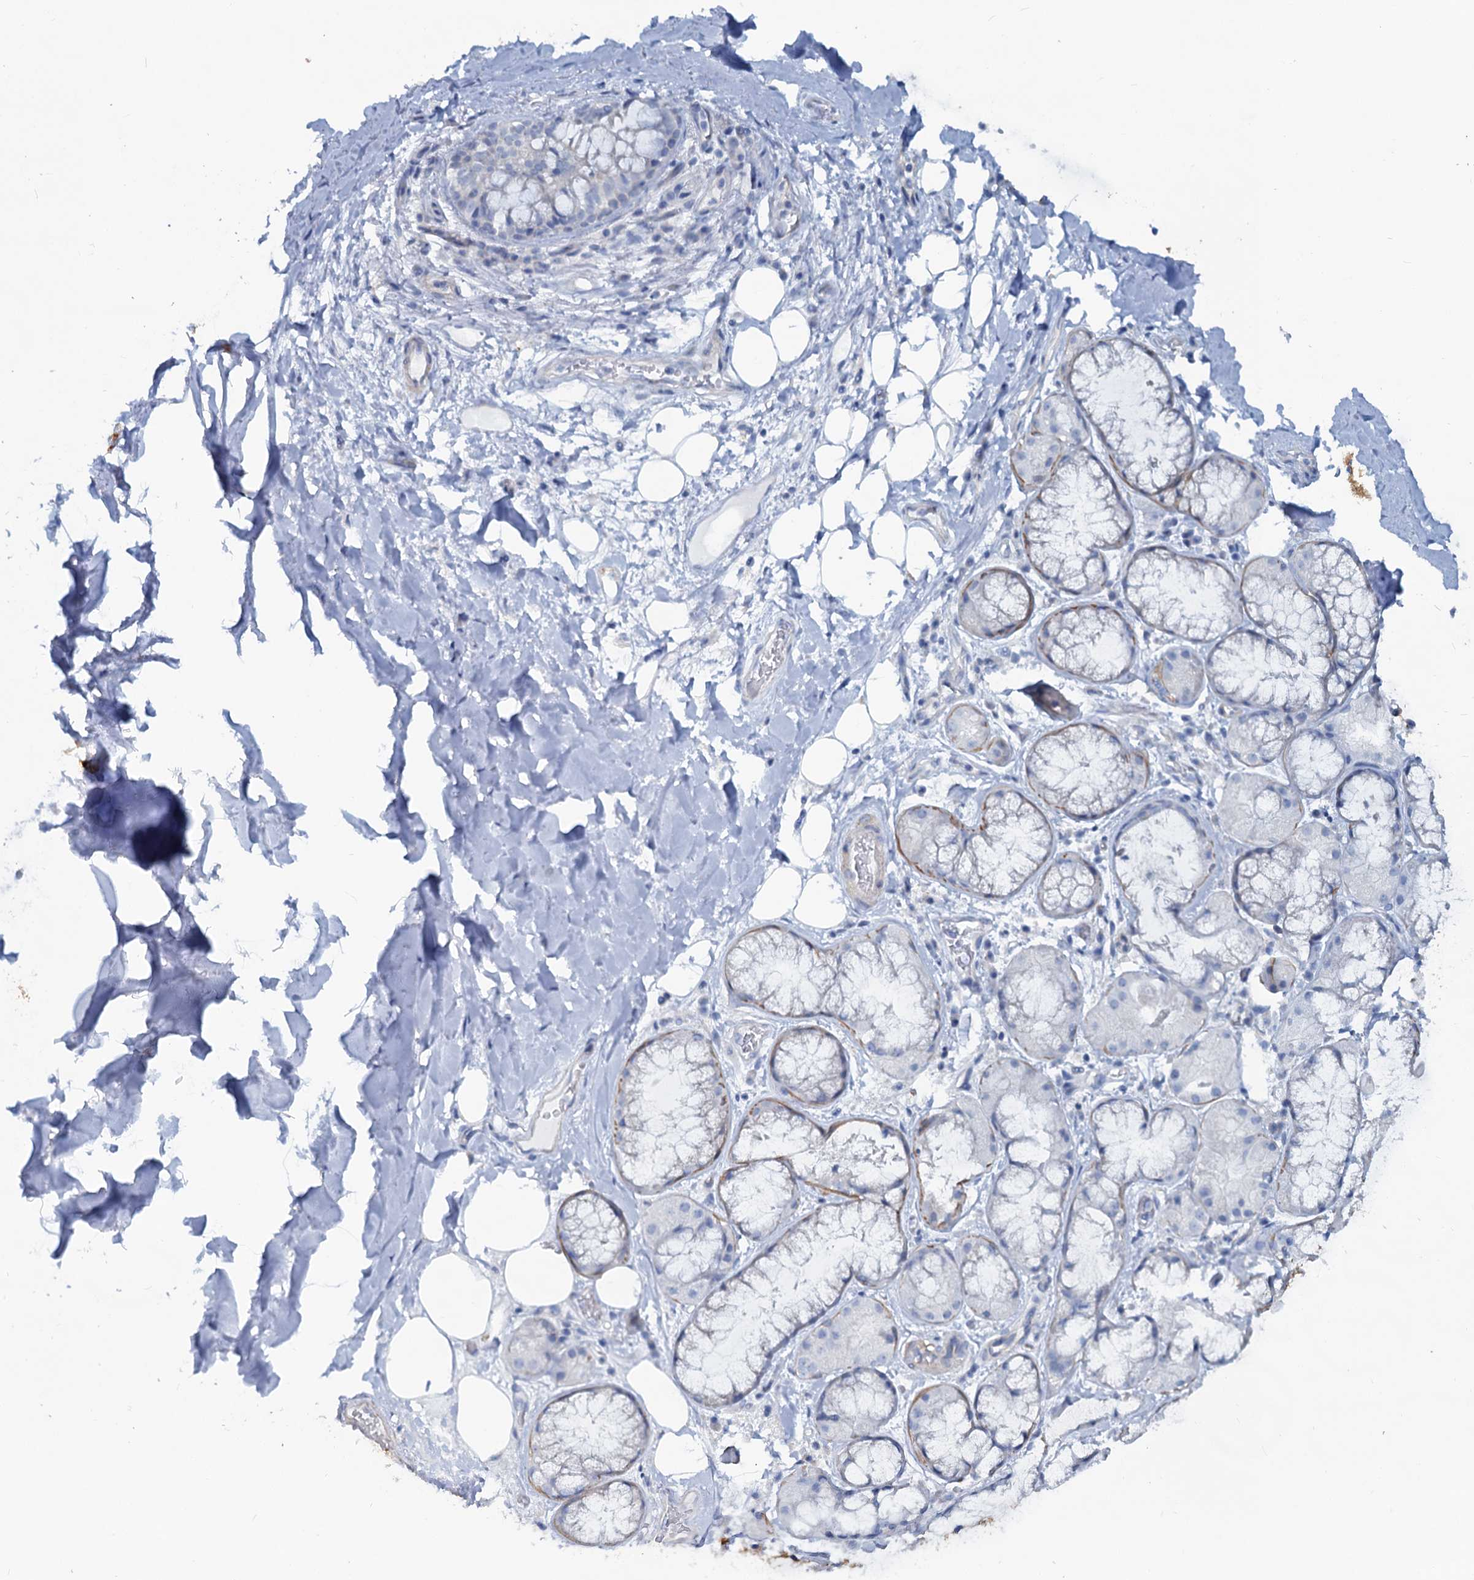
{"staining": {"intensity": "negative", "quantity": "none", "location": "none"}, "tissue": "adipose tissue", "cell_type": "Adipocytes", "image_type": "normal", "snomed": [{"axis": "morphology", "description": "Normal tissue, NOS"}, {"axis": "topography", "description": "Lymph node"}, {"axis": "topography", "description": "Cartilage tissue"}, {"axis": "topography", "description": "Bronchus"}], "caption": "IHC image of normal adipose tissue: human adipose tissue stained with DAB (3,3'-diaminobenzidine) demonstrates no significant protein expression in adipocytes.", "gene": "SLC1A3", "patient": {"sex": "male", "age": 63}}